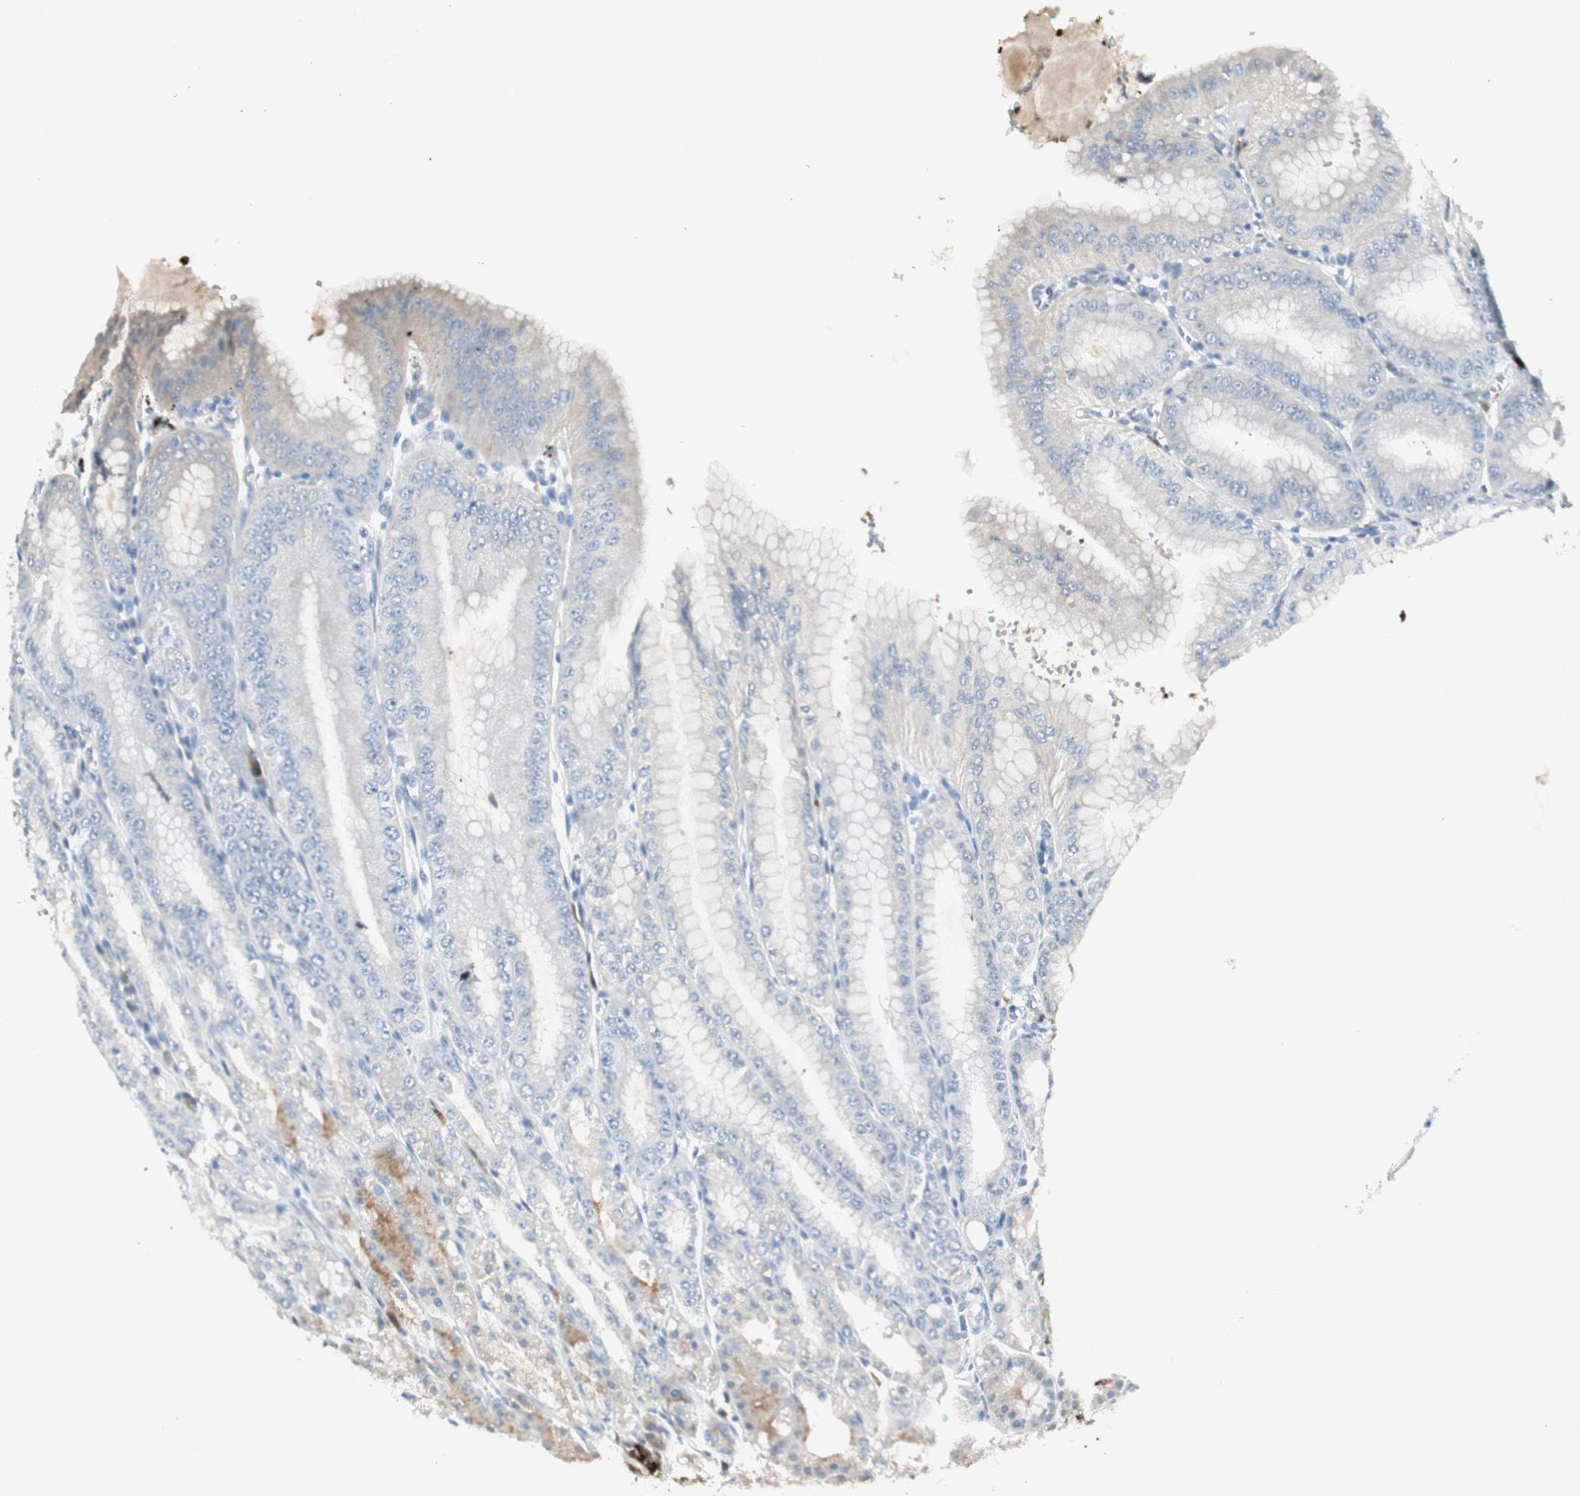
{"staining": {"intensity": "moderate", "quantity": "<25%", "location": "cytoplasmic/membranous"}, "tissue": "stomach", "cell_type": "Glandular cells", "image_type": "normal", "snomed": [{"axis": "morphology", "description": "Normal tissue, NOS"}, {"axis": "topography", "description": "Stomach, lower"}], "caption": "A micrograph of stomach stained for a protein shows moderate cytoplasmic/membranous brown staining in glandular cells. The staining was performed using DAB (3,3'-diaminobenzidine) to visualize the protein expression in brown, while the nuclei were stained in blue with hematoxylin (Magnification: 20x).", "gene": "PRTN3", "patient": {"sex": "male", "age": 71}}